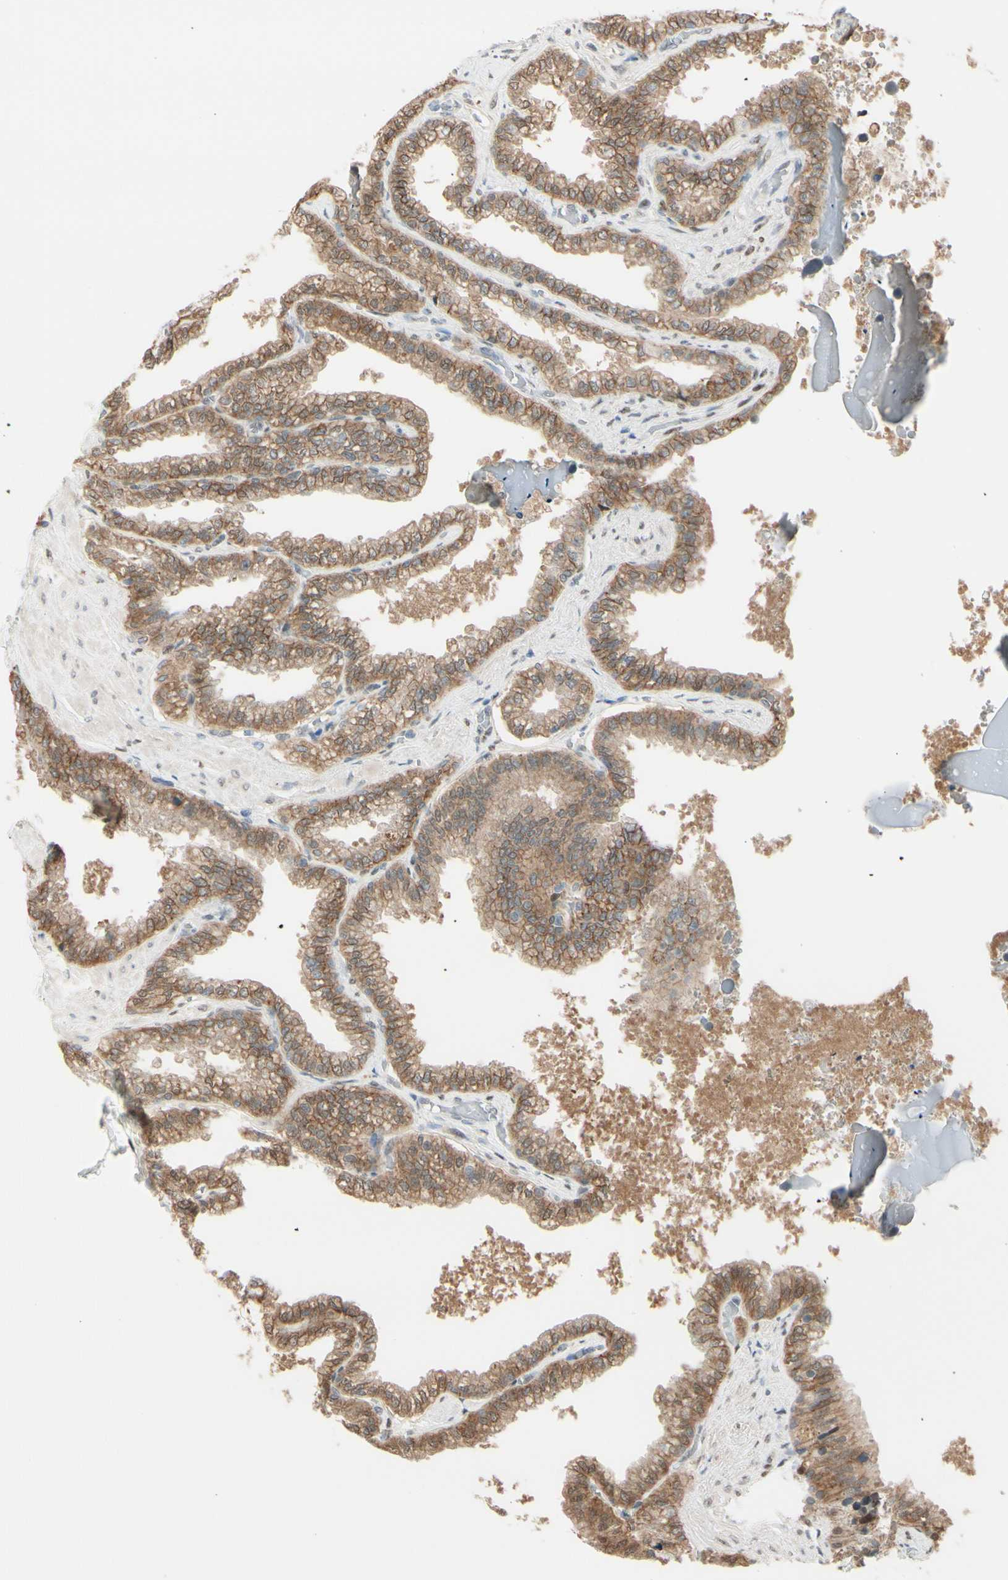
{"staining": {"intensity": "moderate", "quantity": ">75%", "location": "cytoplasmic/membranous,nuclear"}, "tissue": "seminal vesicle", "cell_type": "Glandular cells", "image_type": "normal", "snomed": [{"axis": "morphology", "description": "Normal tissue, NOS"}, {"axis": "topography", "description": "Seminal veicle"}], "caption": "Protein expression analysis of unremarkable human seminal vesicle reveals moderate cytoplasmic/membranous,nuclear positivity in approximately >75% of glandular cells.", "gene": "PTTG1", "patient": {"sex": "male", "age": 46}}